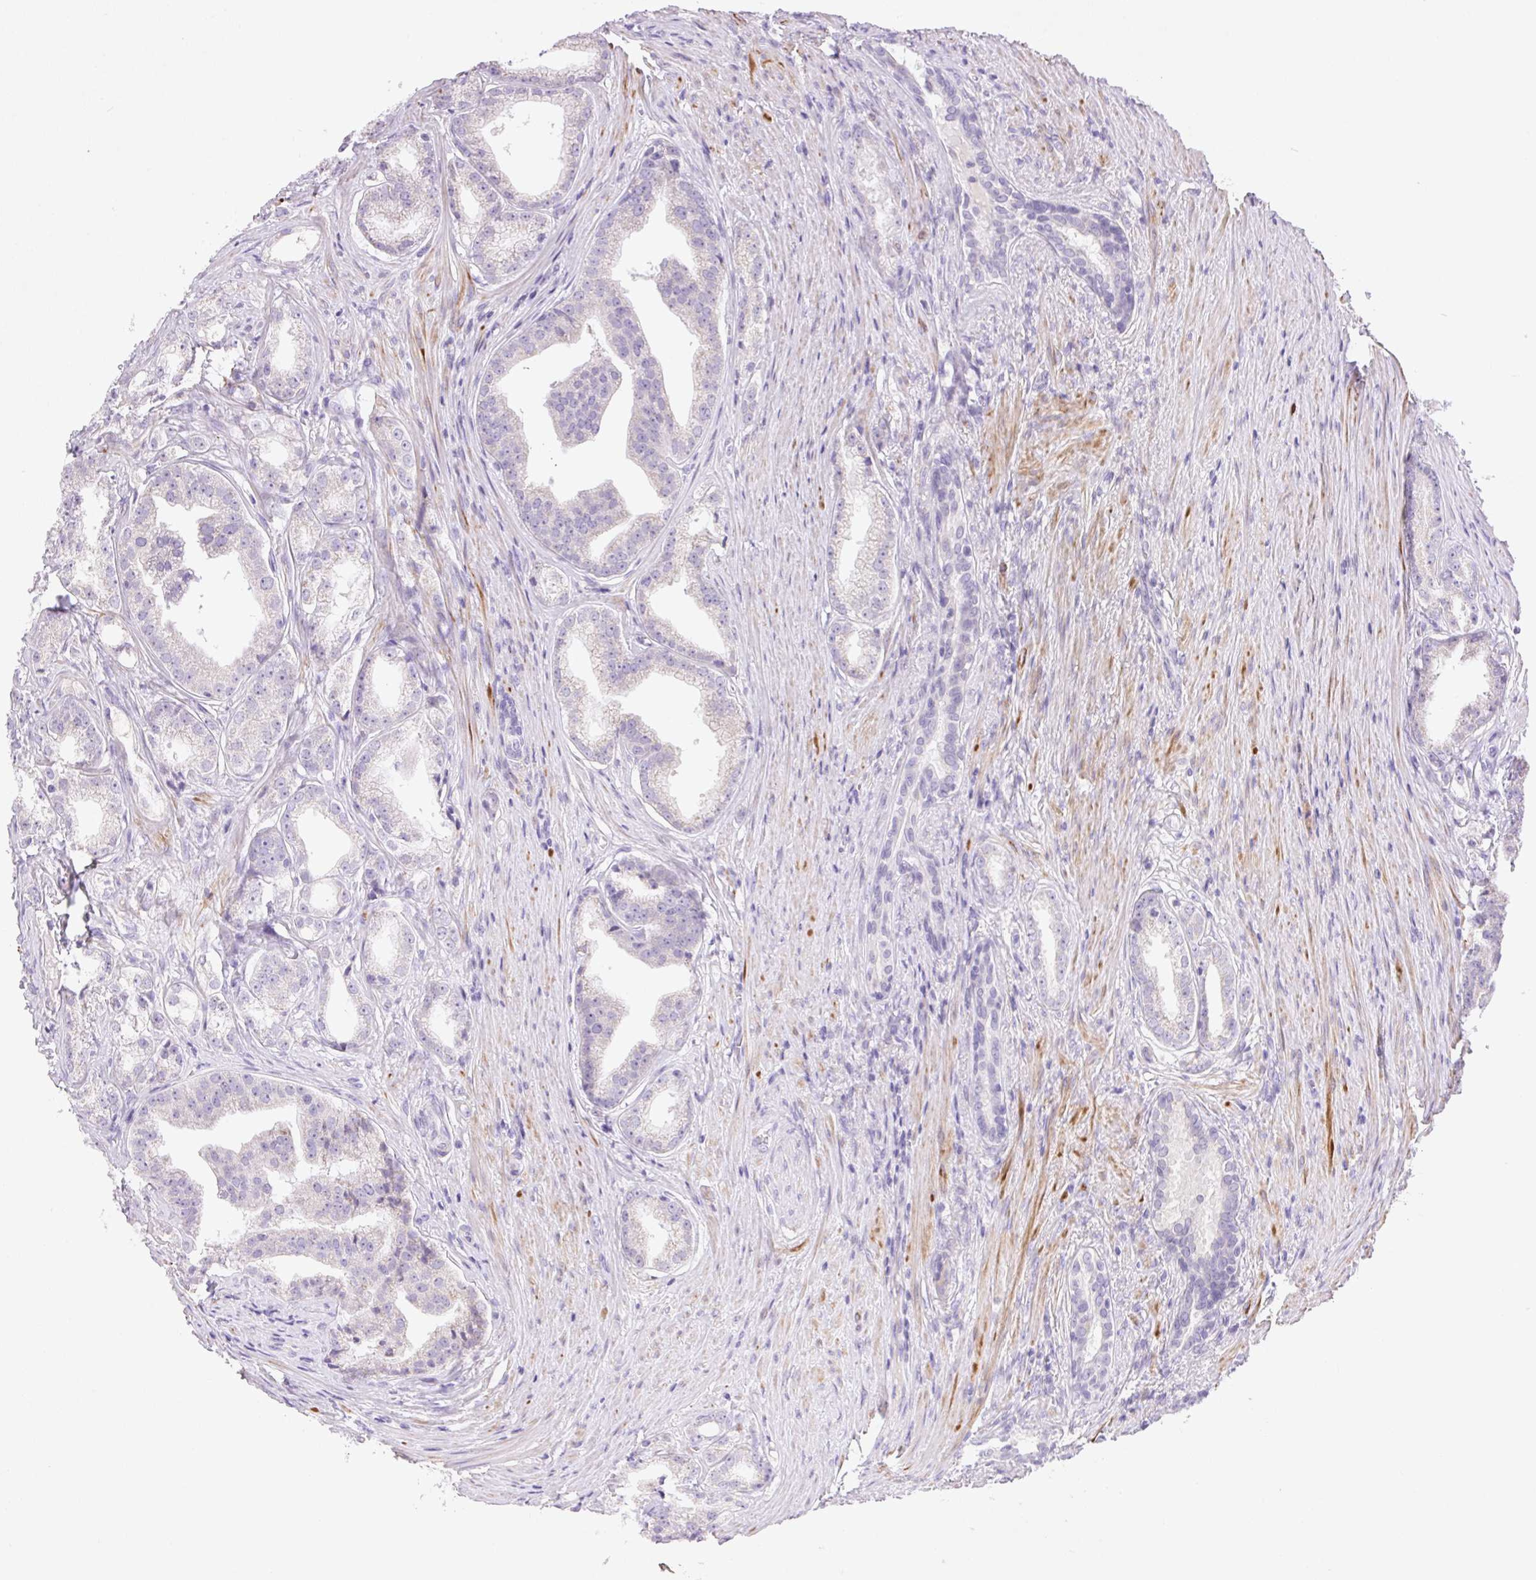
{"staining": {"intensity": "negative", "quantity": "none", "location": "none"}, "tissue": "prostate cancer", "cell_type": "Tumor cells", "image_type": "cancer", "snomed": [{"axis": "morphology", "description": "Adenocarcinoma, Low grade"}, {"axis": "topography", "description": "Prostate"}], "caption": "Tumor cells are negative for protein expression in human prostate adenocarcinoma (low-grade). Brightfield microscopy of immunohistochemistry stained with DAB (3,3'-diaminobenzidine) (brown) and hematoxylin (blue), captured at high magnification.", "gene": "ARHGAP11B", "patient": {"sex": "male", "age": 65}}